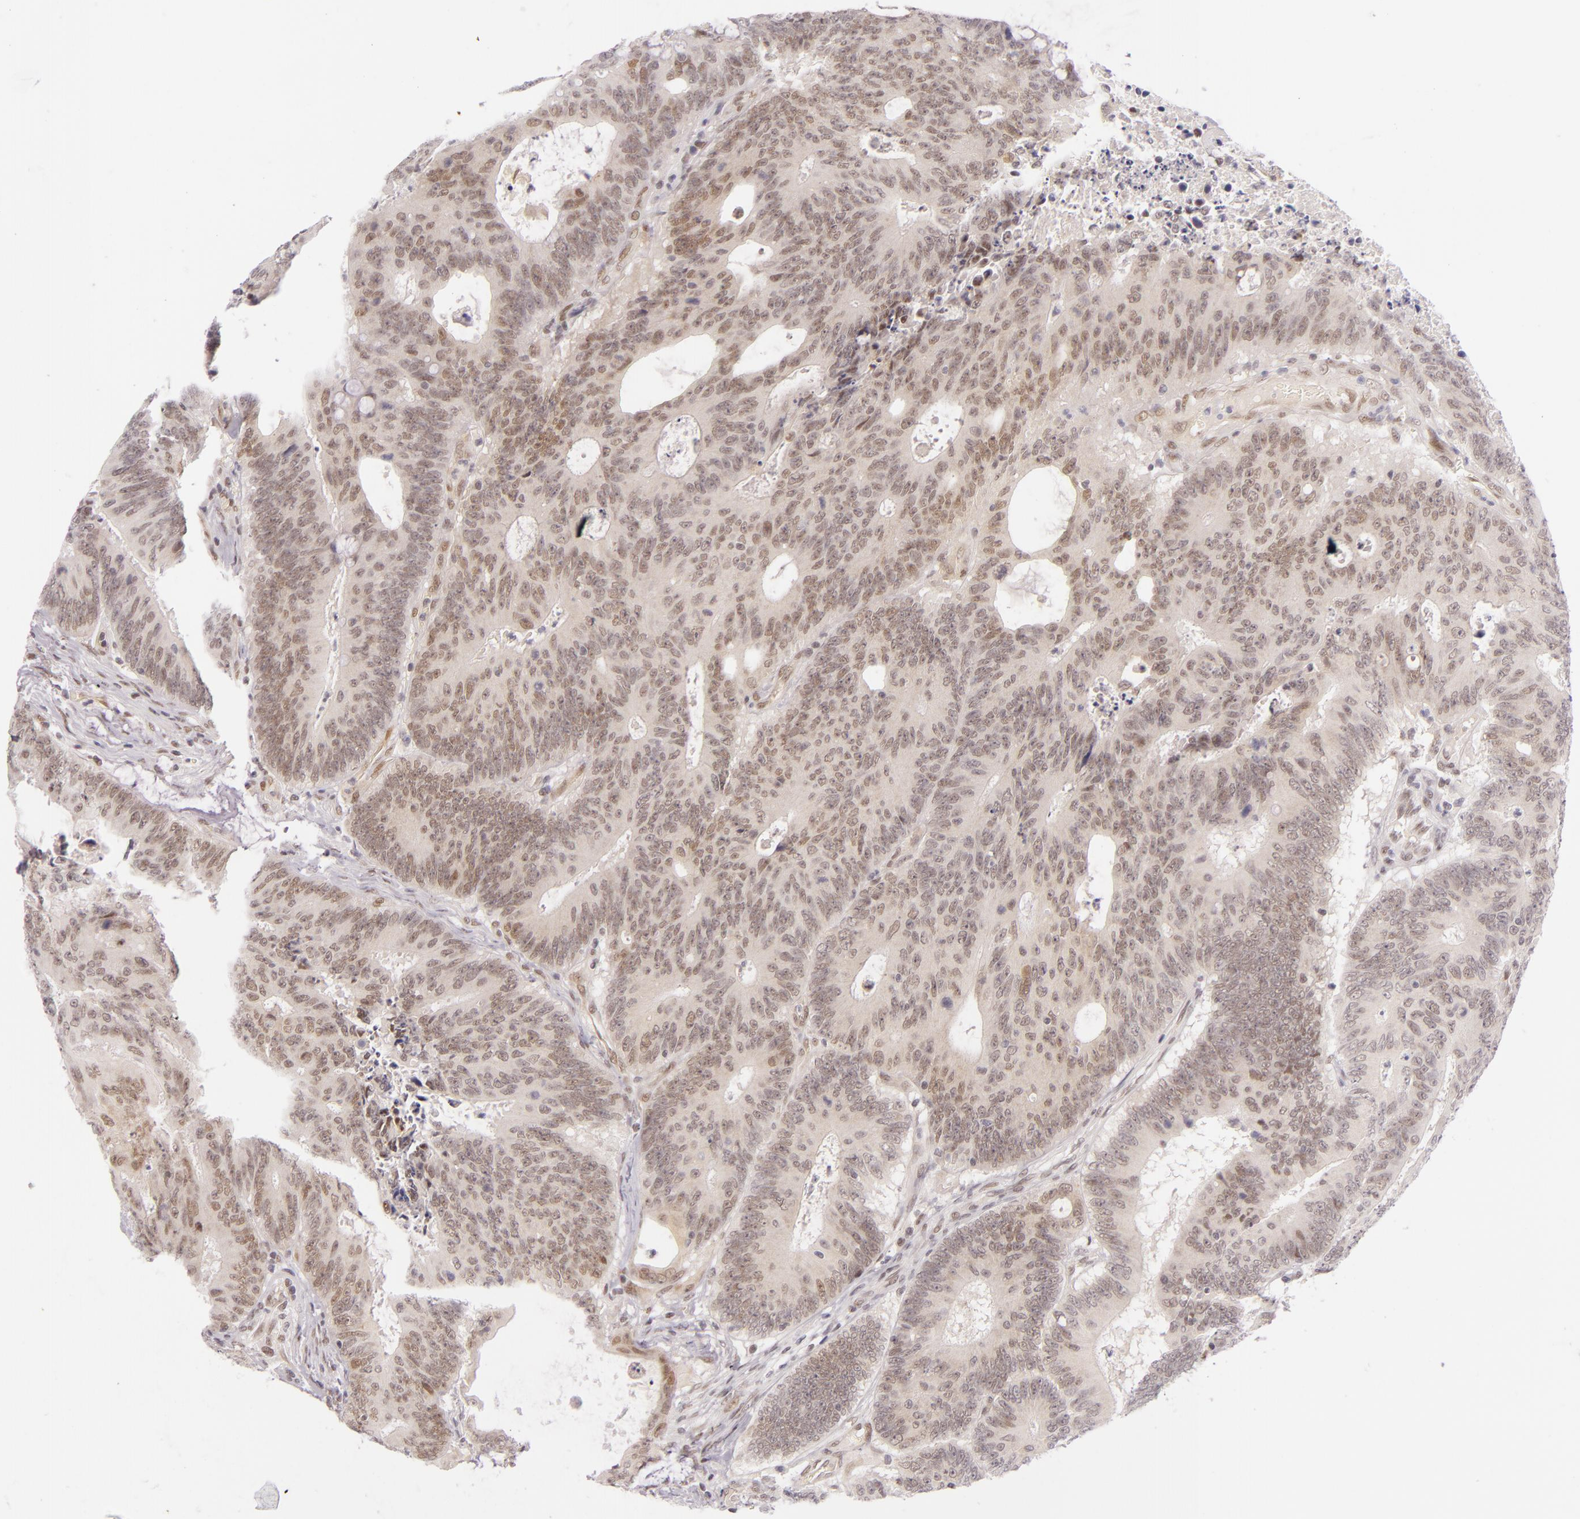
{"staining": {"intensity": "weak", "quantity": "25%-75%", "location": "cytoplasmic/membranous,nuclear"}, "tissue": "colorectal cancer", "cell_type": "Tumor cells", "image_type": "cancer", "snomed": [{"axis": "morphology", "description": "Adenocarcinoma, NOS"}, {"axis": "topography", "description": "Colon"}], "caption": "Immunohistochemical staining of colorectal adenocarcinoma shows low levels of weak cytoplasmic/membranous and nuclear positivity in about 25%-75% of tumor cells.", "gene": "BCL3", "patient": {"sex": "male", "age": 65}}